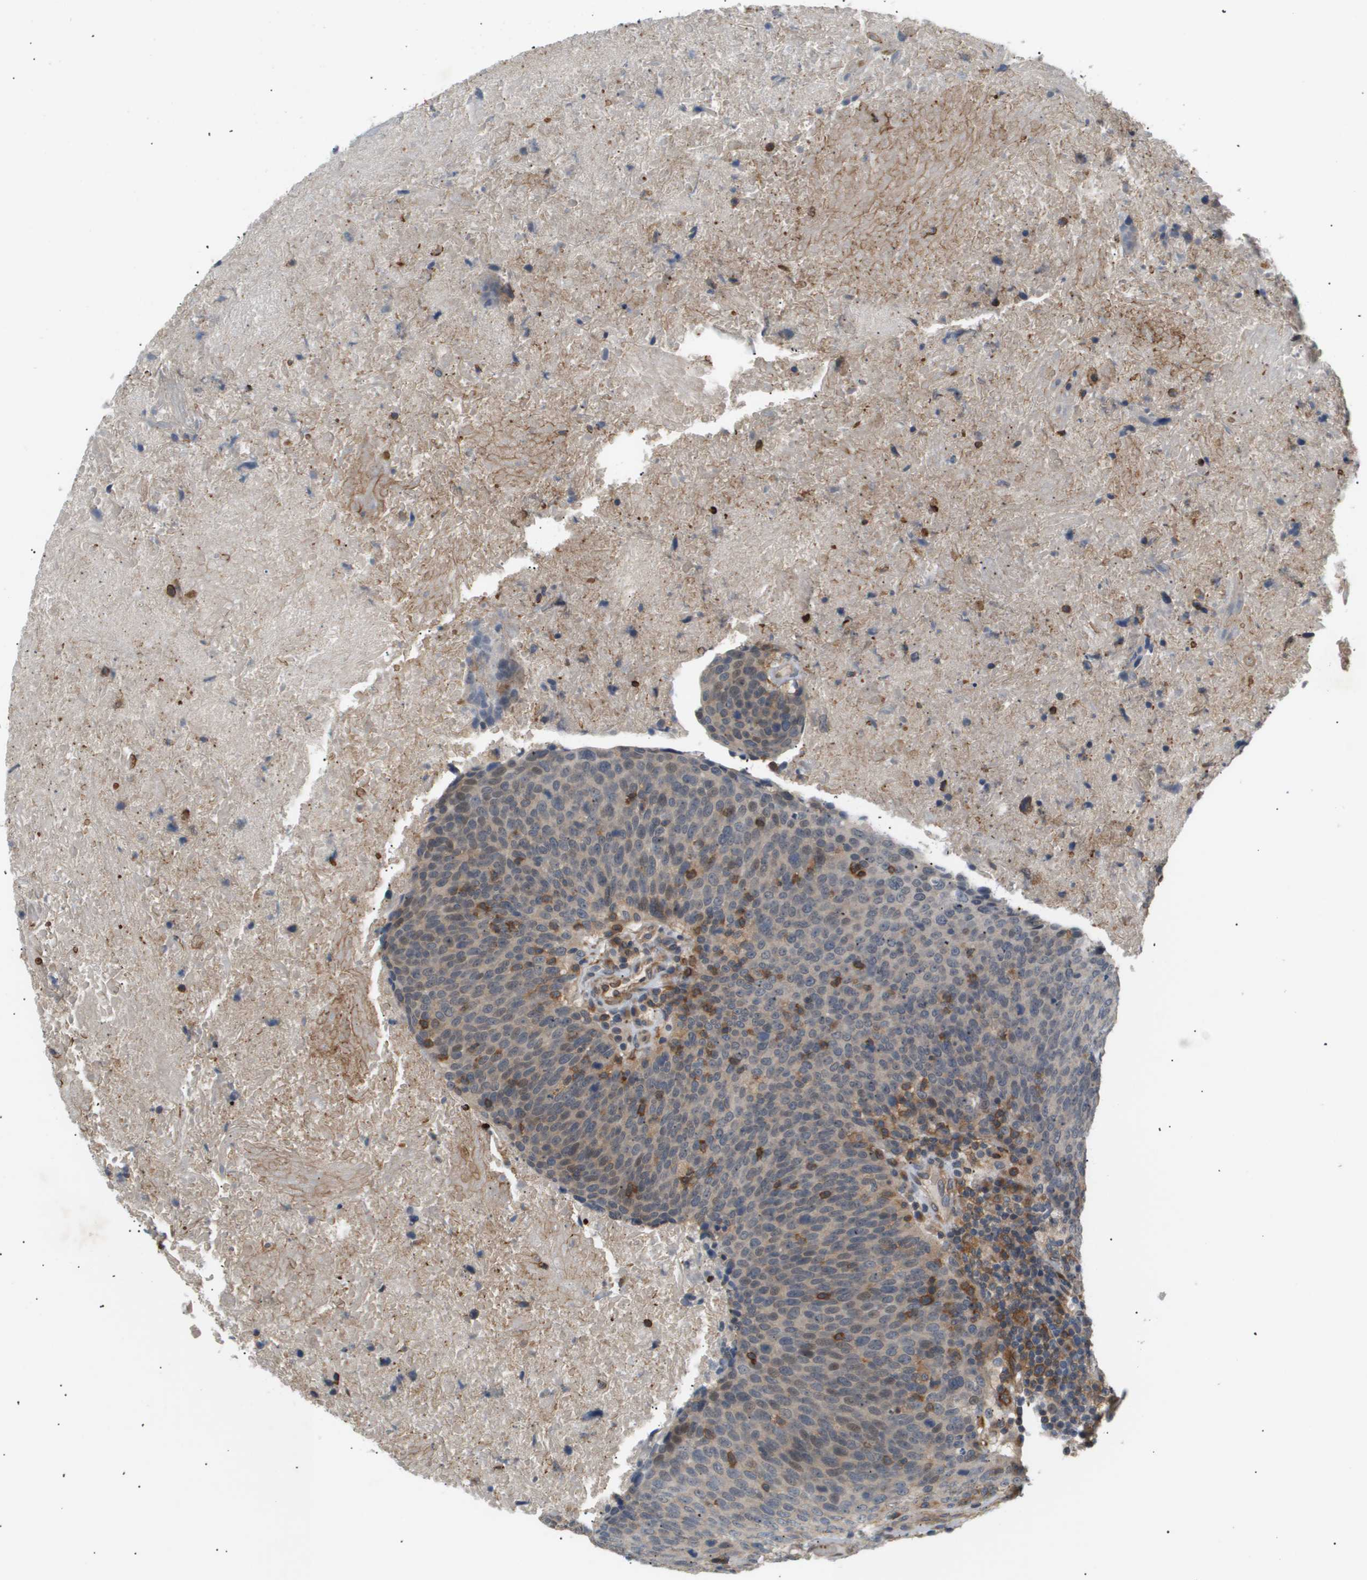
{"staining": {"intensity": "moderate", "quantity": "<25%", "location": "cytoplasmic/membranous"}, "tissue": "head and neck cancer", "cell_type": "Tumor cells", "image_type": "cancer", "snomed": [{"axis": "morphology", "description": "Squamous cell carcinoma, NOS"}, {"axis": "morphology", "description": "Squamous cell carcinoma, metastatic, NOS"}, {"axis": "topography", "description": "Lymph node"}, {"axis": "topography", "description": "Head-Neck"}], "caption": "Immunohistochemistry (IHC) histopathology image of human head and neck cancer (squamous cell carcinoma) stained for a protein (brown), which demonstrates low levels of moderate cytoplasmic/membranous staining in about <25% of tumor cells.", "gene": "CORO2B", "patient": {"sex": "male", "age": 62}}